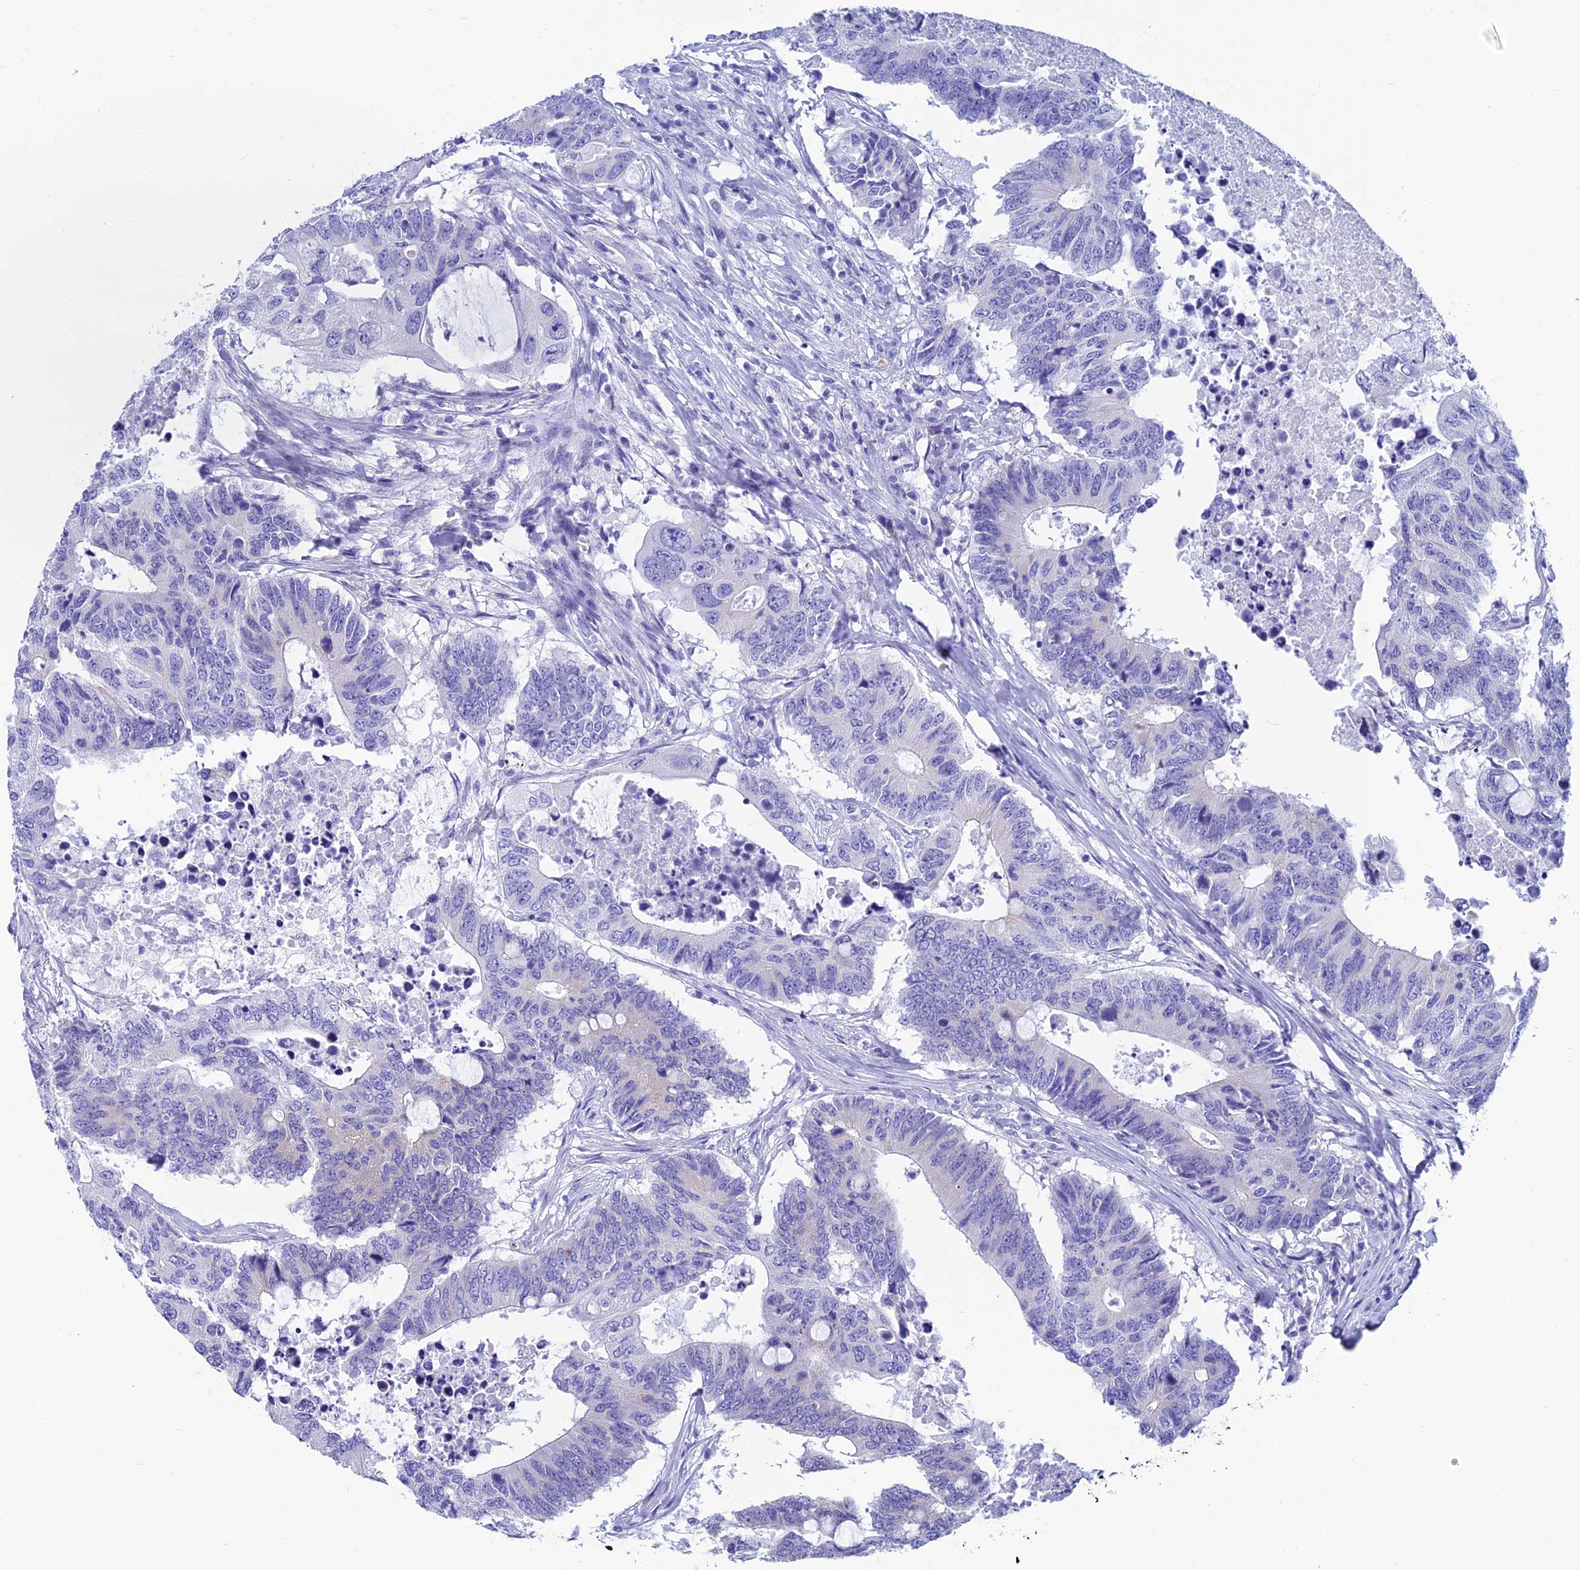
{"staining": {"intensity": "negative", "quantity": "none", "location": "none"}, "tissue": "colorectal cancer", "cell_type": "Tumor cells", "image_type": "cancer", "snomed": [{"axis": "morphology", "description": "Adenocarcinoma, NOS"}, {"axis": "topography", "description": "Colon"}], "caption": "This is an immunohistochemistry image of colorectal cancer. There is no positivity in tumor cells.", "gene": "REEP4", "patient": {"sex": "male", "age": 71}}